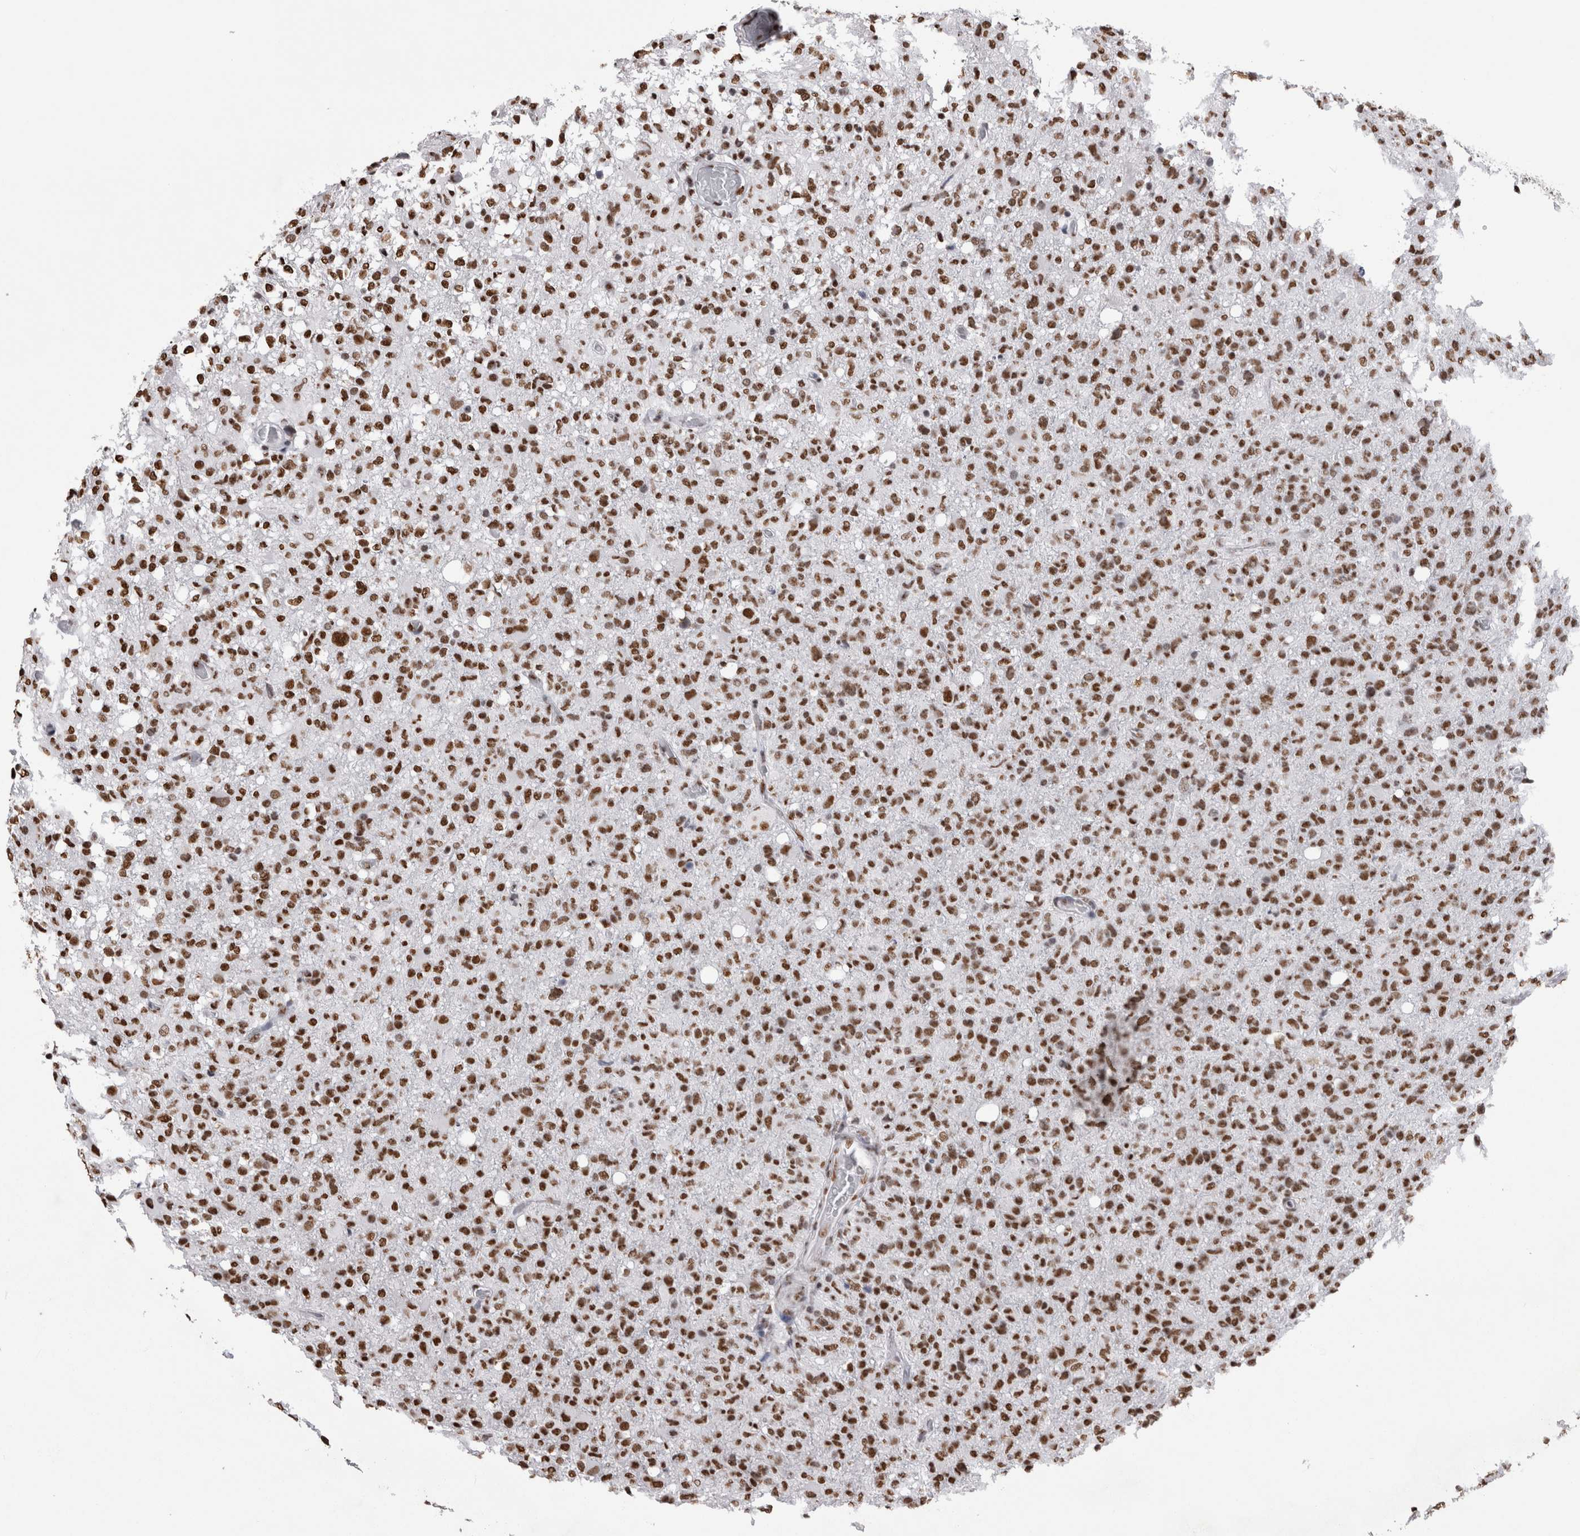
{"staining": {"intensity": "strong", "quantity": ">75%", "location": "nuclear"}, "tissue": "glioma", "cell_type": "Tumor cells", "image_type": "cancer", "snomed": [{"axis": "morphology", "description": "Glioma, malignant, High grade"}, {"axis": "topography", "description": "Brain"}], "caption": "Immunohistochemical staining of human malignant glioma (high-grade) demonstrates high levels of strong nuclear positivity in approximately >75% of tumor cells.", "gene": "ALPK3", "patient": {"sex": "female", "age": 57}}